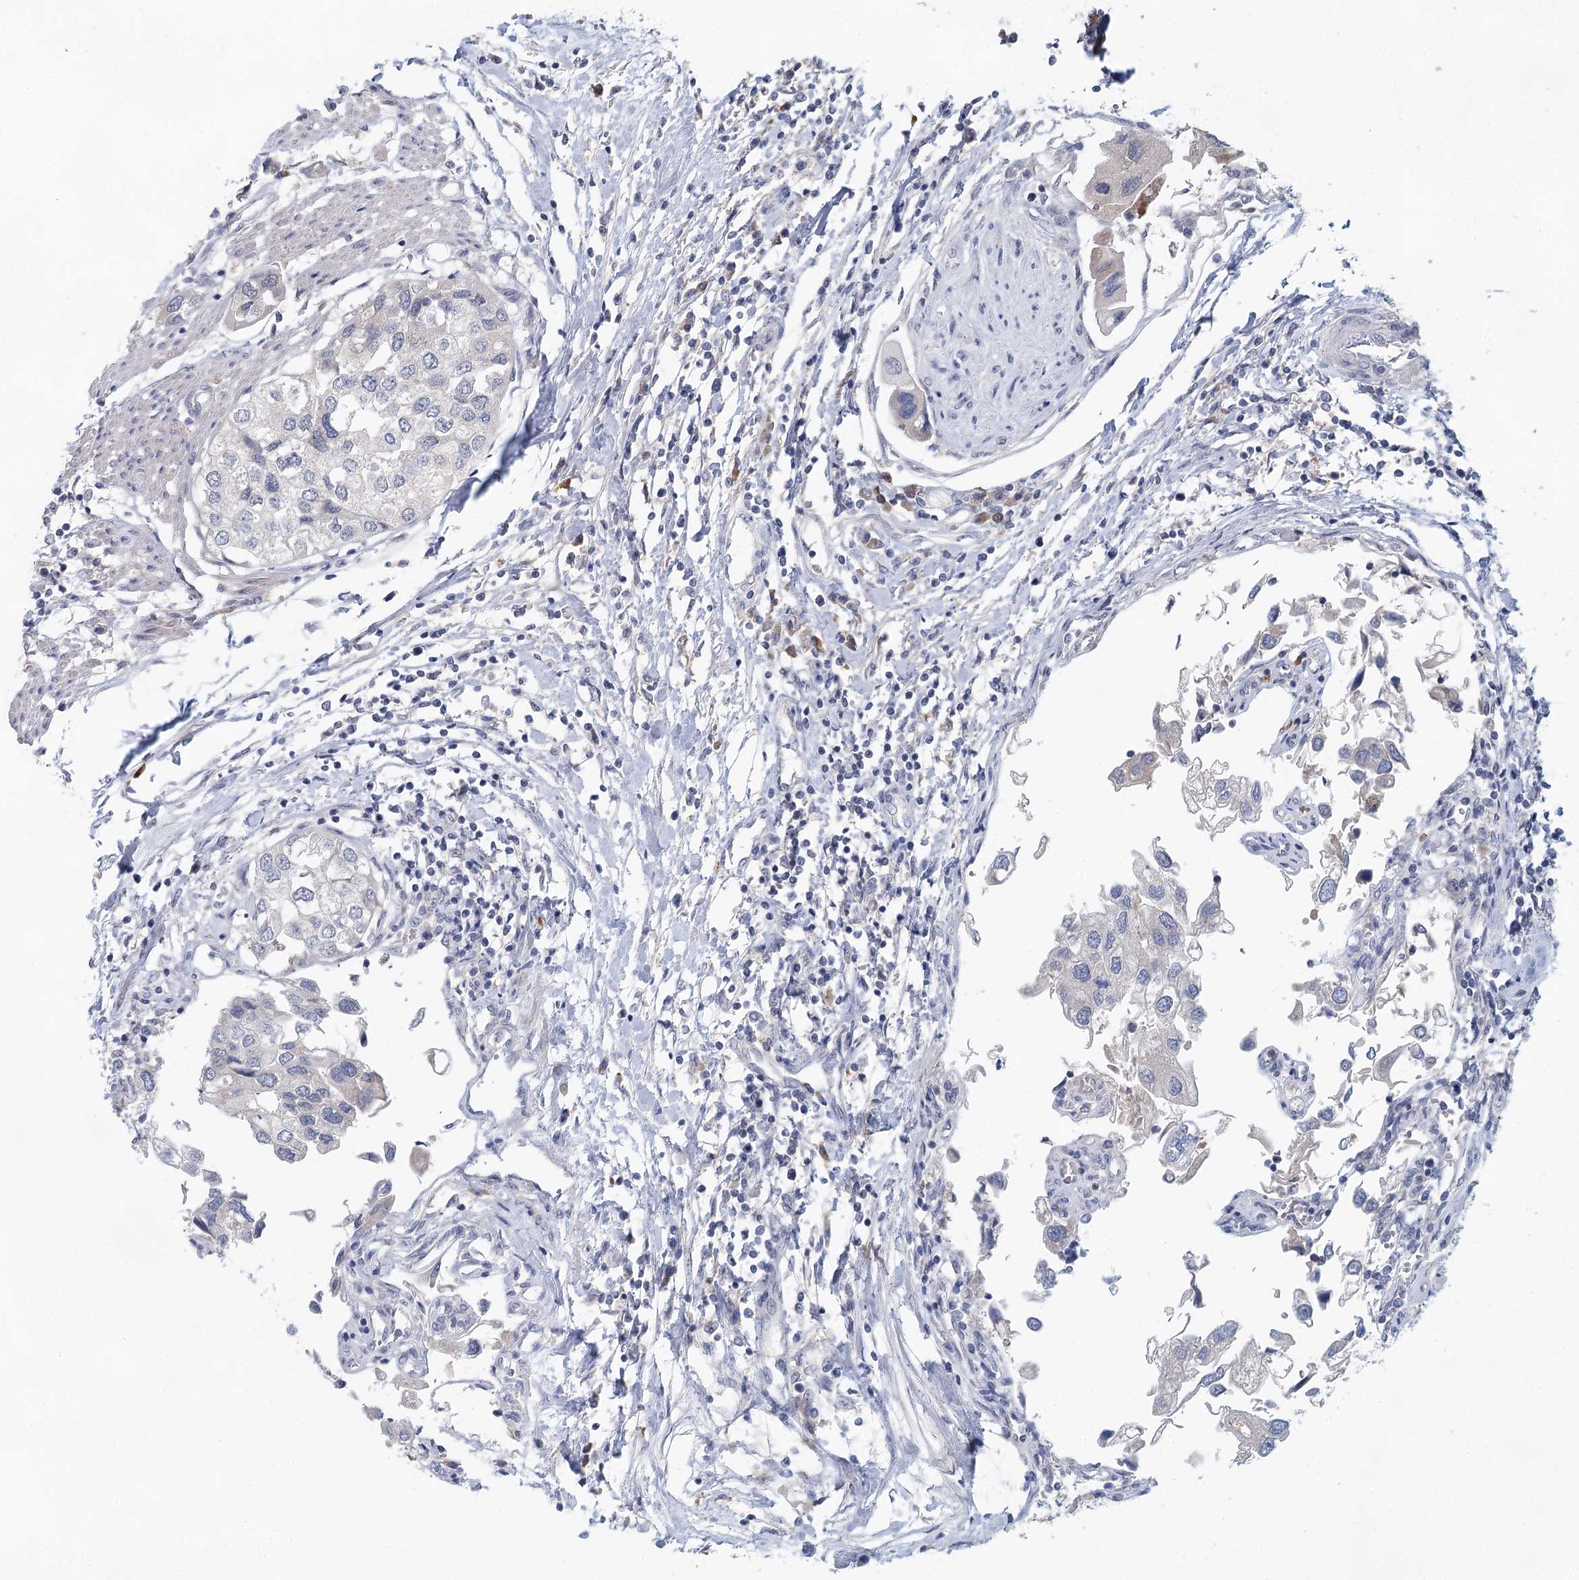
{"staining": {"intensity": "negative", "quantity": "none", "location": "none"}, "tissue": "urothelial cancer", "cell_type": "Tumor cells", "image_type": "cancer", "snomed": [{"axis": "morphology", "description": "Urothelial carcinoma, High grade"}, {"axis": "topography", "description": "Urinary bladder"}], "caption": "Human urothelial cancer stained for a protein using immunohistochemistry (IHC) exhibits no positivity in tumor cells.", "gene": "BLTP1", "patient": {"sex": "male", "age": 64}}